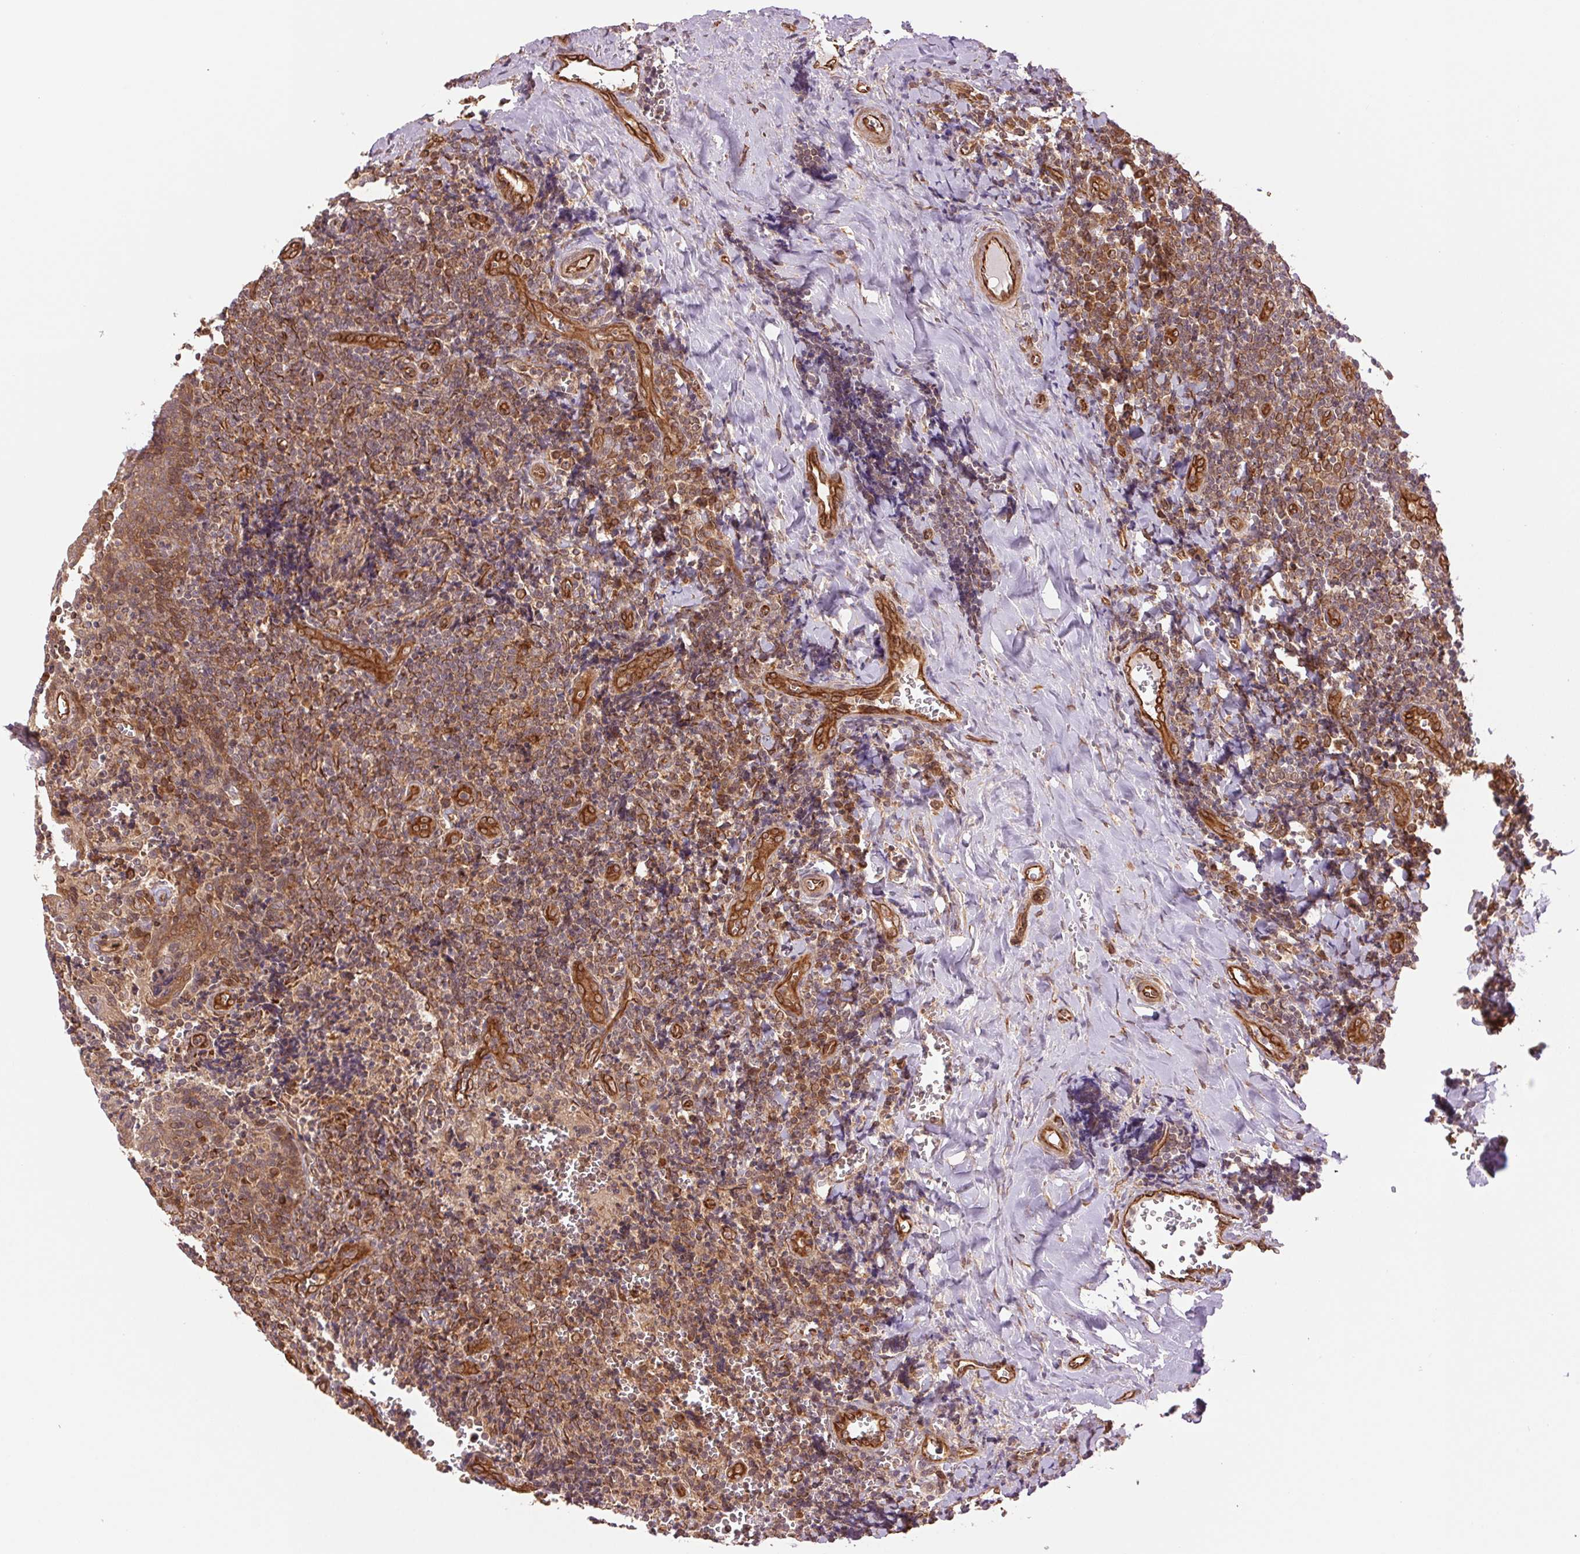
{"staining": {"intensity": "strong", "quantity": "25%-75%", "location": "cytoplasmic/membranous"}, "tissue": "tonsil", "cell_type": "Germinal center cells", "image_type": "normal", "snomed": [{"axis": "morphology", "description": "Normal tissue, NOS"}, {"axis": "morphology", "description": "Inflammation, NOS"}, {"axis": "topography", "description": "Tonsil"}], "caption": "This is an image of immunohistochemistry (IHC) staining of unremarkable tonsil, which shows strong expression in the cytoplasmic/membranous of germinal center cells.", "gene": "STARD7", "patient": {"sex": "female", "age": 31}}